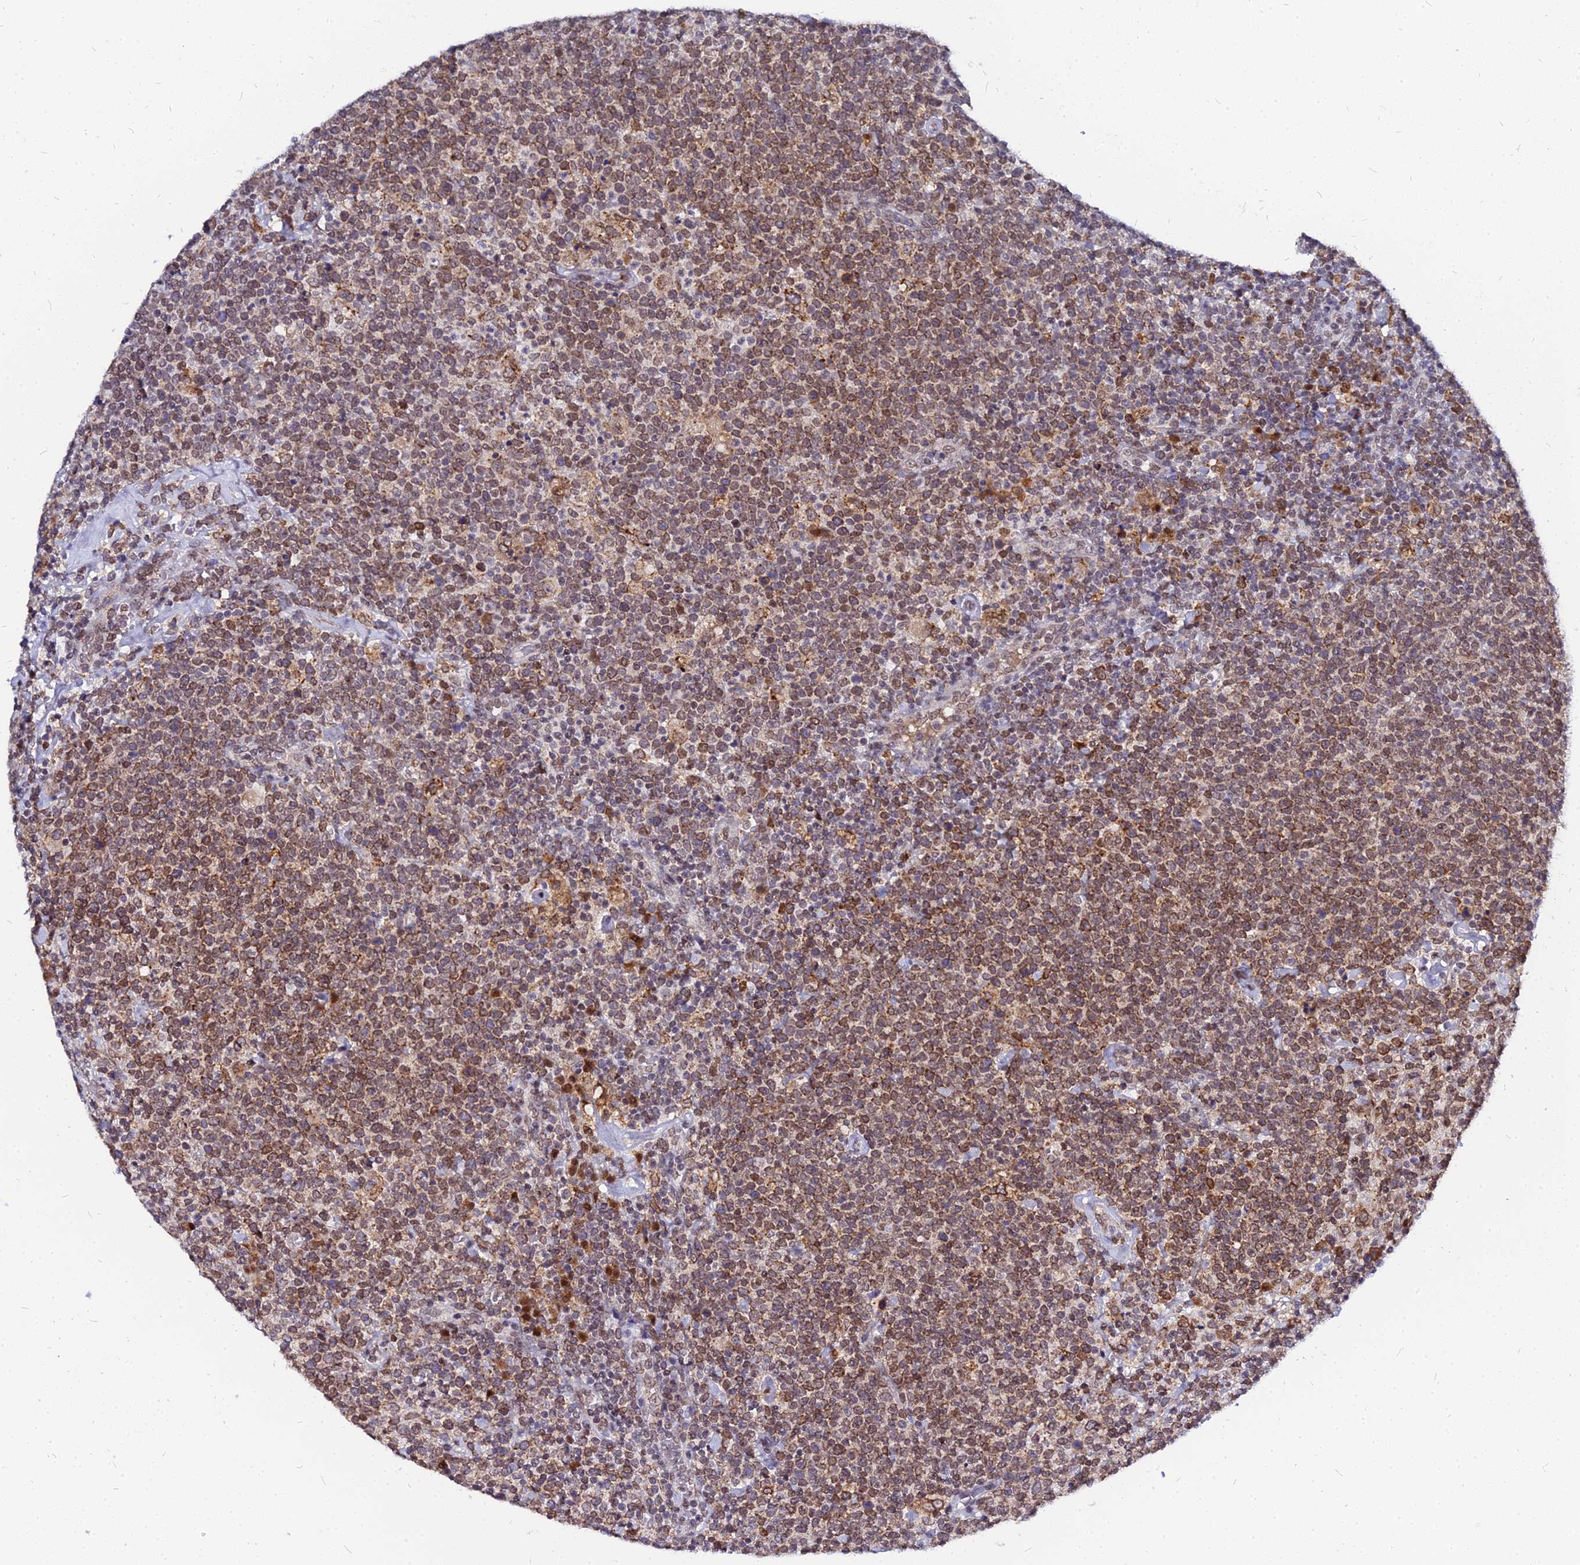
{"staining": {"intensity": "moderate", "quantity": ">75%", "location": "cytoplasmic/membranous"}, "tissue": "lymphoma", "cell_type": "Tumor cells", "image_type": "cancer", "snomed": [{"axis": "morphology", "description": "Malignant lymphoma, non-Hodgkin's type, High grade"}, {"axis": "topography", "description": "Lymph node"}], "caption": "This micrograph shows malignant lymphoma, non-Hodgkin's type (high-grade) stained with IHC to label a protein in brown. The cytoplasmic/membranous of tumor cells show moderate positivity for the protein. Nuclei are counter-stained blue.", "gene": "RNF121", "patient": {"sex": "male", "age": 61}}